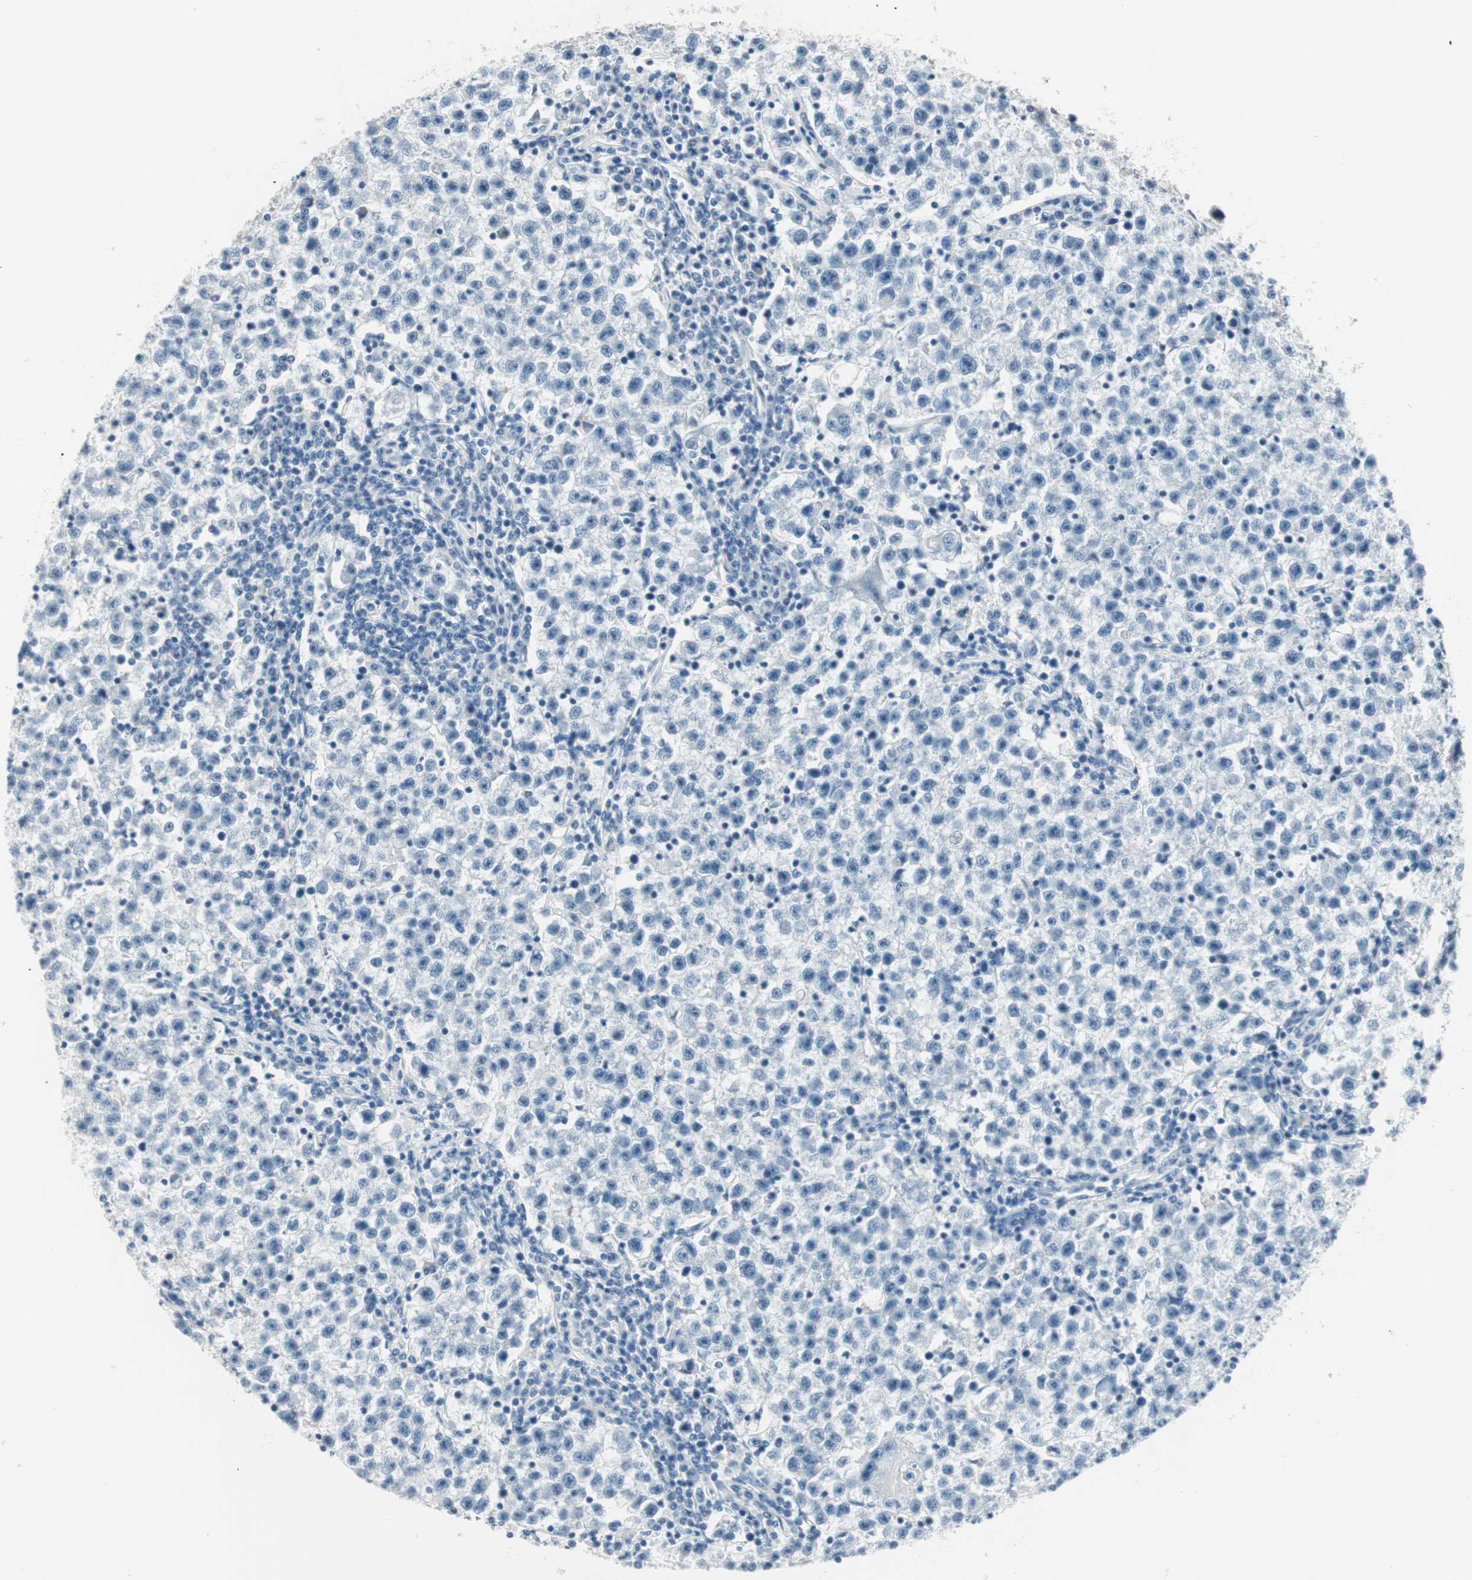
{"staining": {"intensity": "negative", "quantity": "none", "location": "none"}, "tissue": "testis cancer", "cell_type": "Tumor cells", "image_type": "cancer", "snomed": [{"axis": "morphology", "description": "Seminoma, NOS"}, {"axis": "topography", "description": "Testis"}], "caption": "Tumor cells show no significant protein staining in testis cancer.", "gene": "HOXB13", "patient": {"sex": "male", "age": 22}}